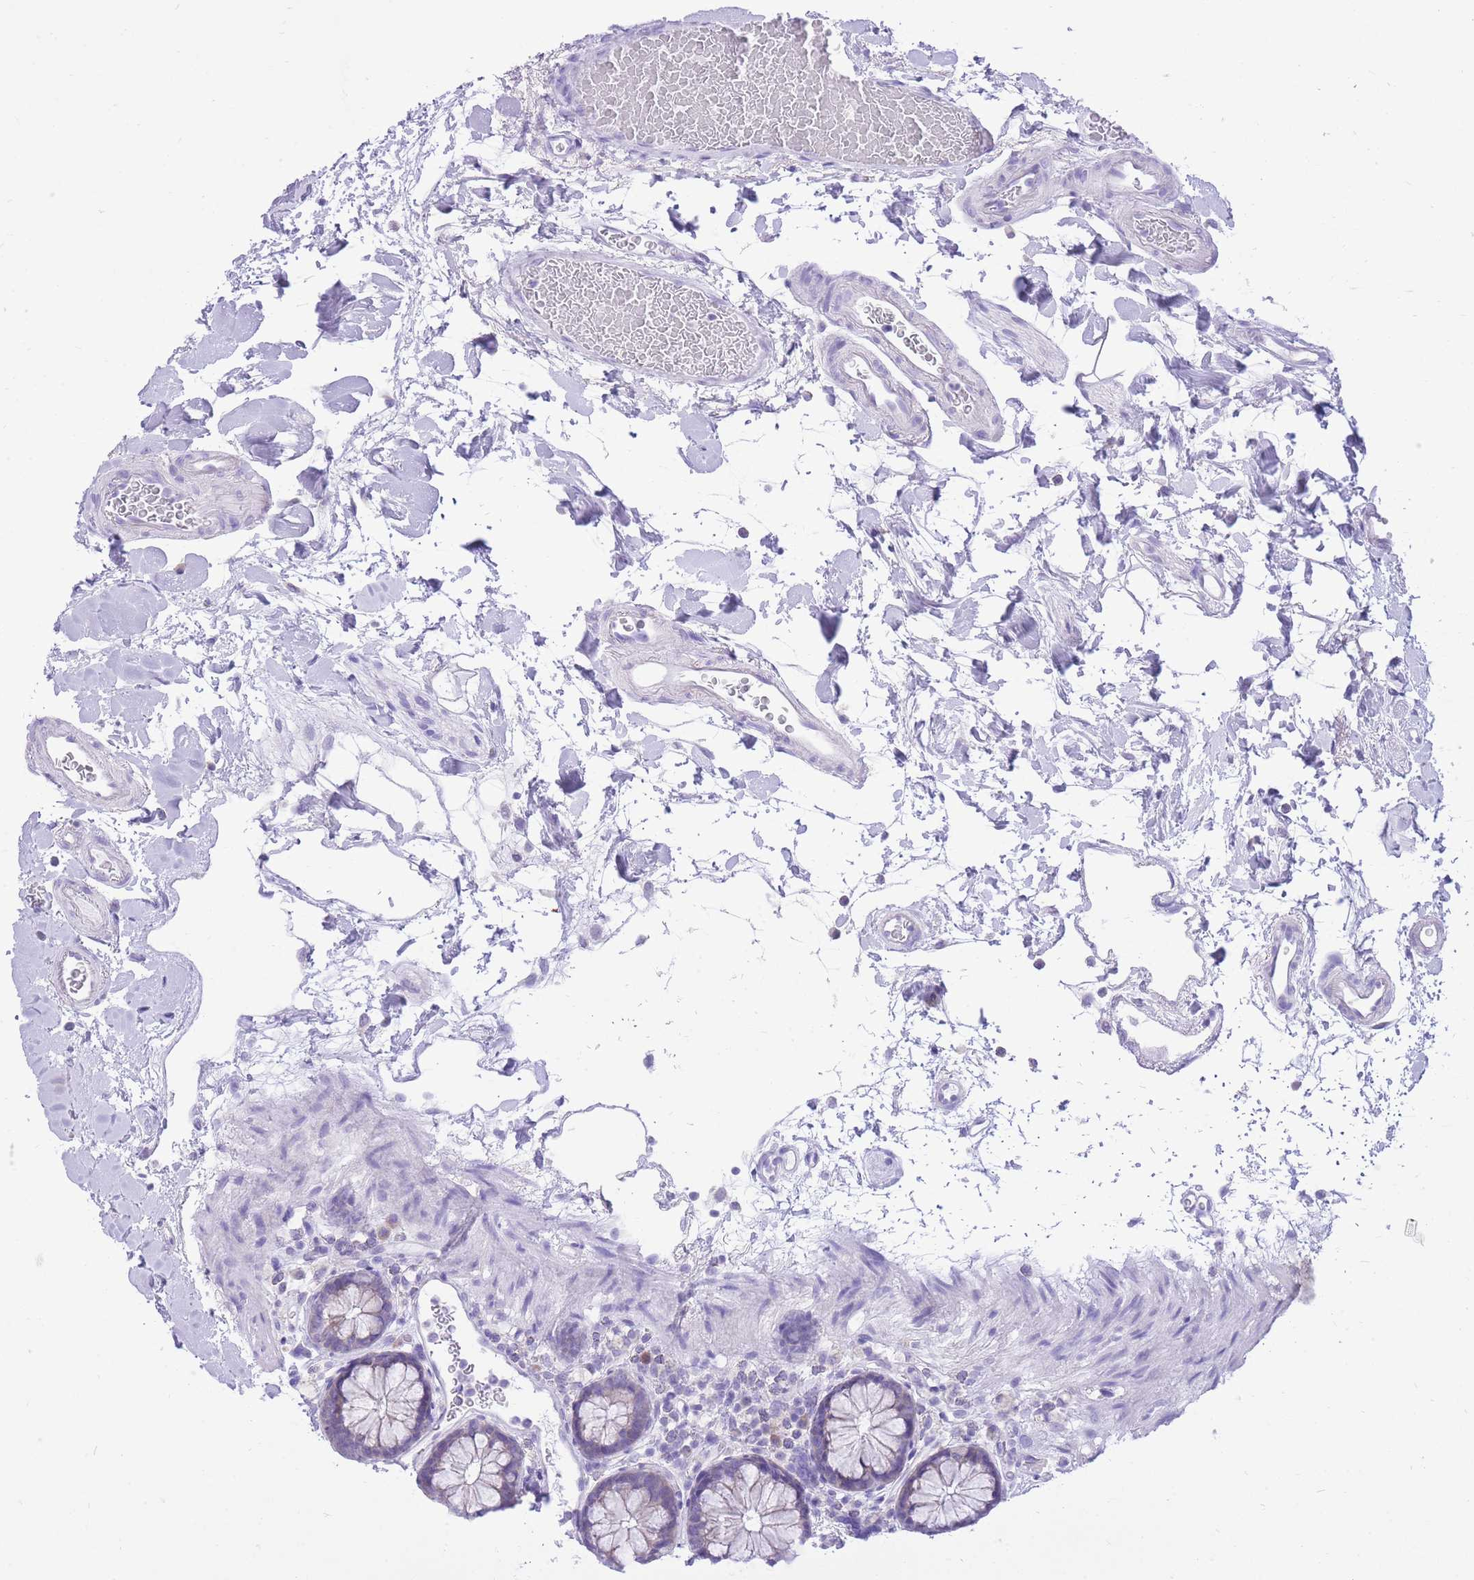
{"staining": {"intensity": "negative", "quantity": "none", "location": "none"}, "tissue": "colon", "cell_type": "Endothelial cells", "image_type": "normal", "snomed": [{"axis": "morphology", "description": "Normal tissue, NOS"}, {"axis": "topography", "description": "Colon"}], "caption": "High magnification brightfield microscopy of unremarkable colon stained with DAB (3,3'-diaminobenzidine) (brown) and counterstained with hematoxylin (blue): endothelial cells show no significant staining.", "gene": "SLC4A4", "patient": {"sex": "male", "age": 75}}